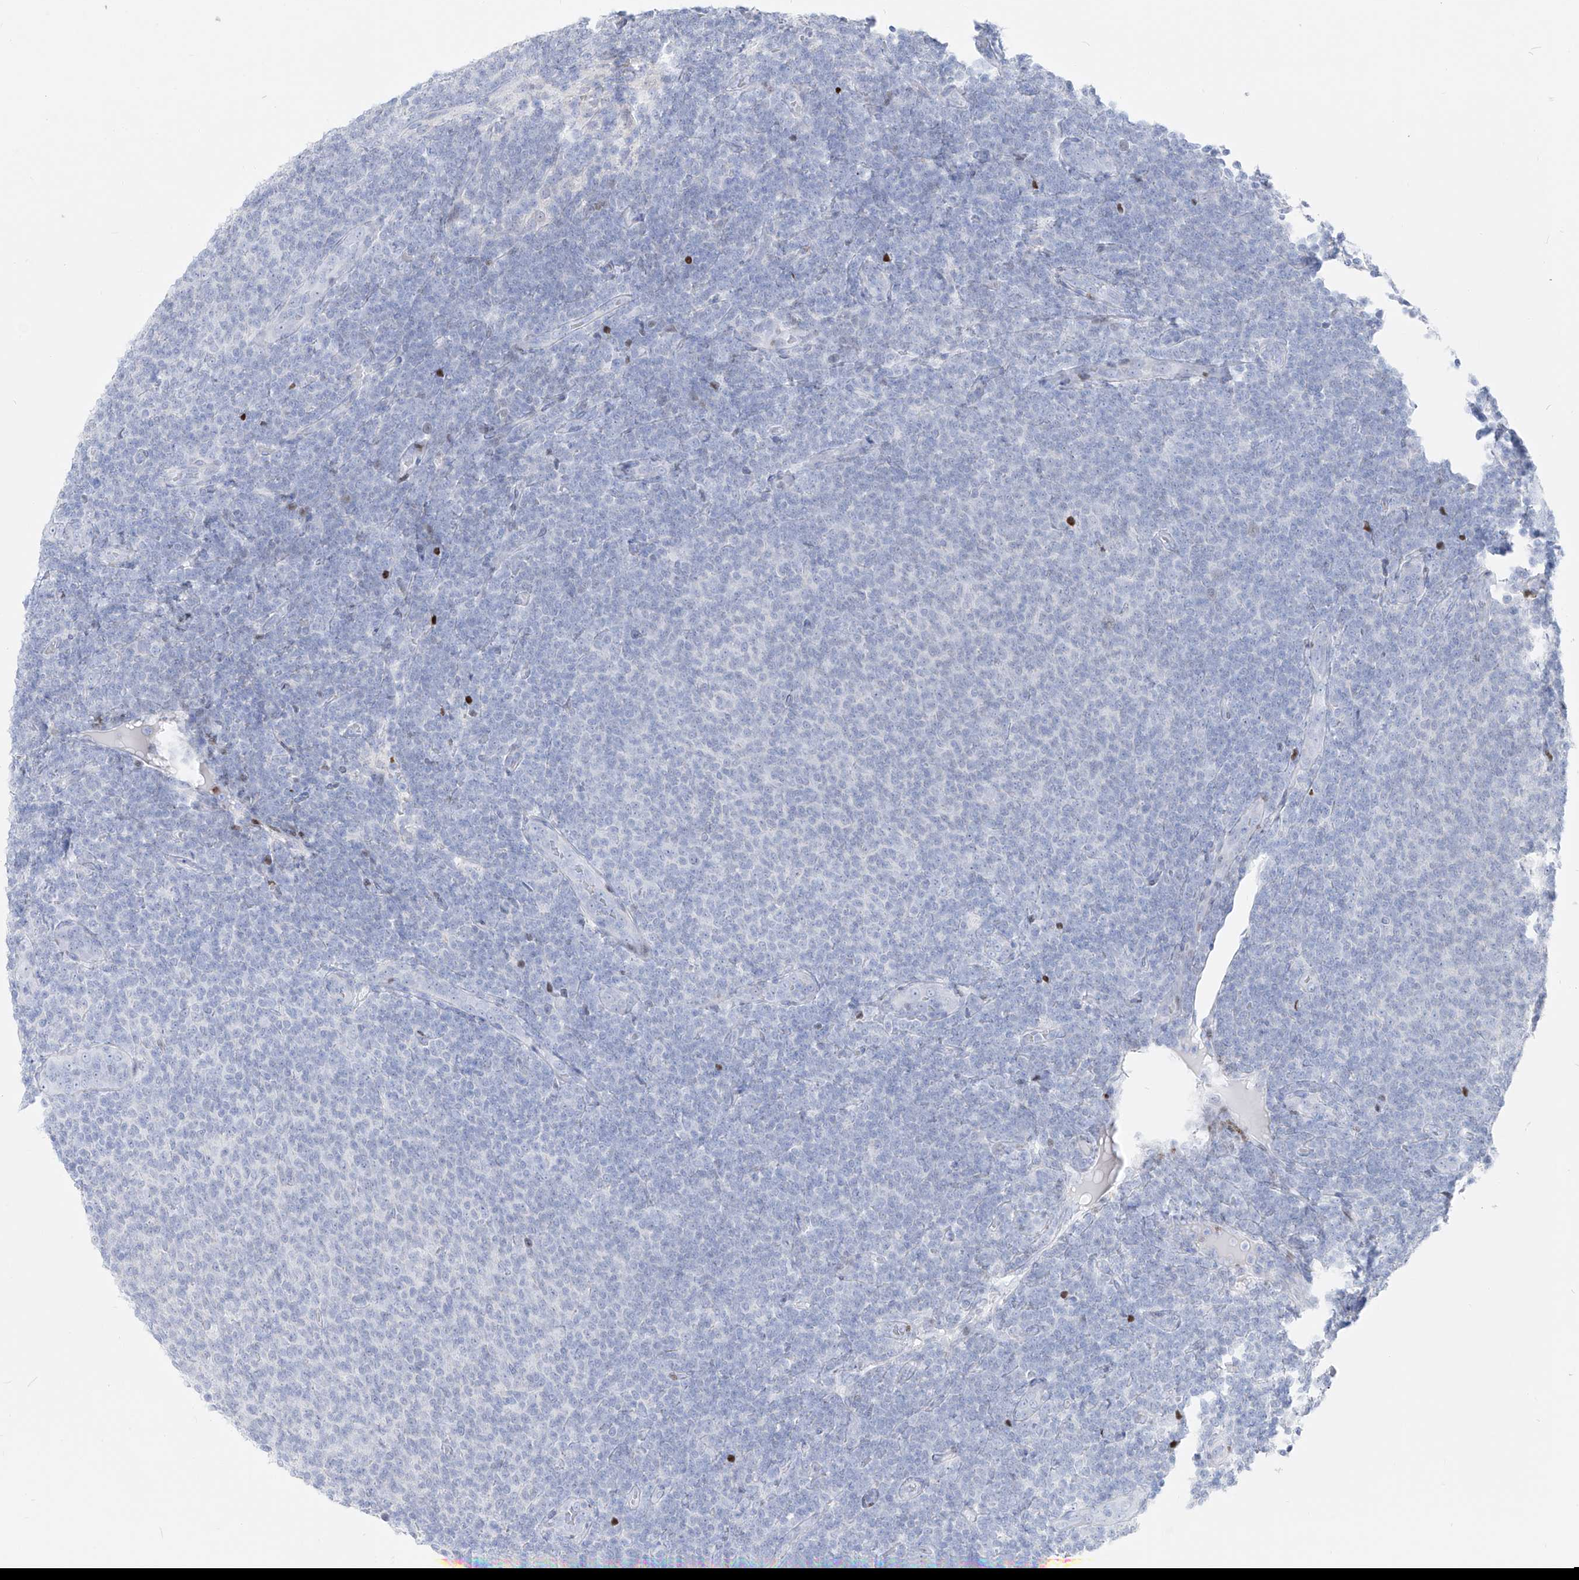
{"staining": {"intensity": "negative", "quantity": "none", "location": "none"}, "tissue": "lymphoma", "cell_type": "Tumor cells", "image_type": "cancer", "snomed": [{"axis": "morphology", "description": "Malignant lymphoma, non-Hodgkin's type, Low grade"}, {"axis": "topography", "description": "Lymph node"}], "caption": "A high-resolution histopathology image shows immunohistochemistry staining of lymphoma, which shows no significant positivity in tumor cells.", "gene": "FRS3", "patient": {"sex": "male", "age": 66}}